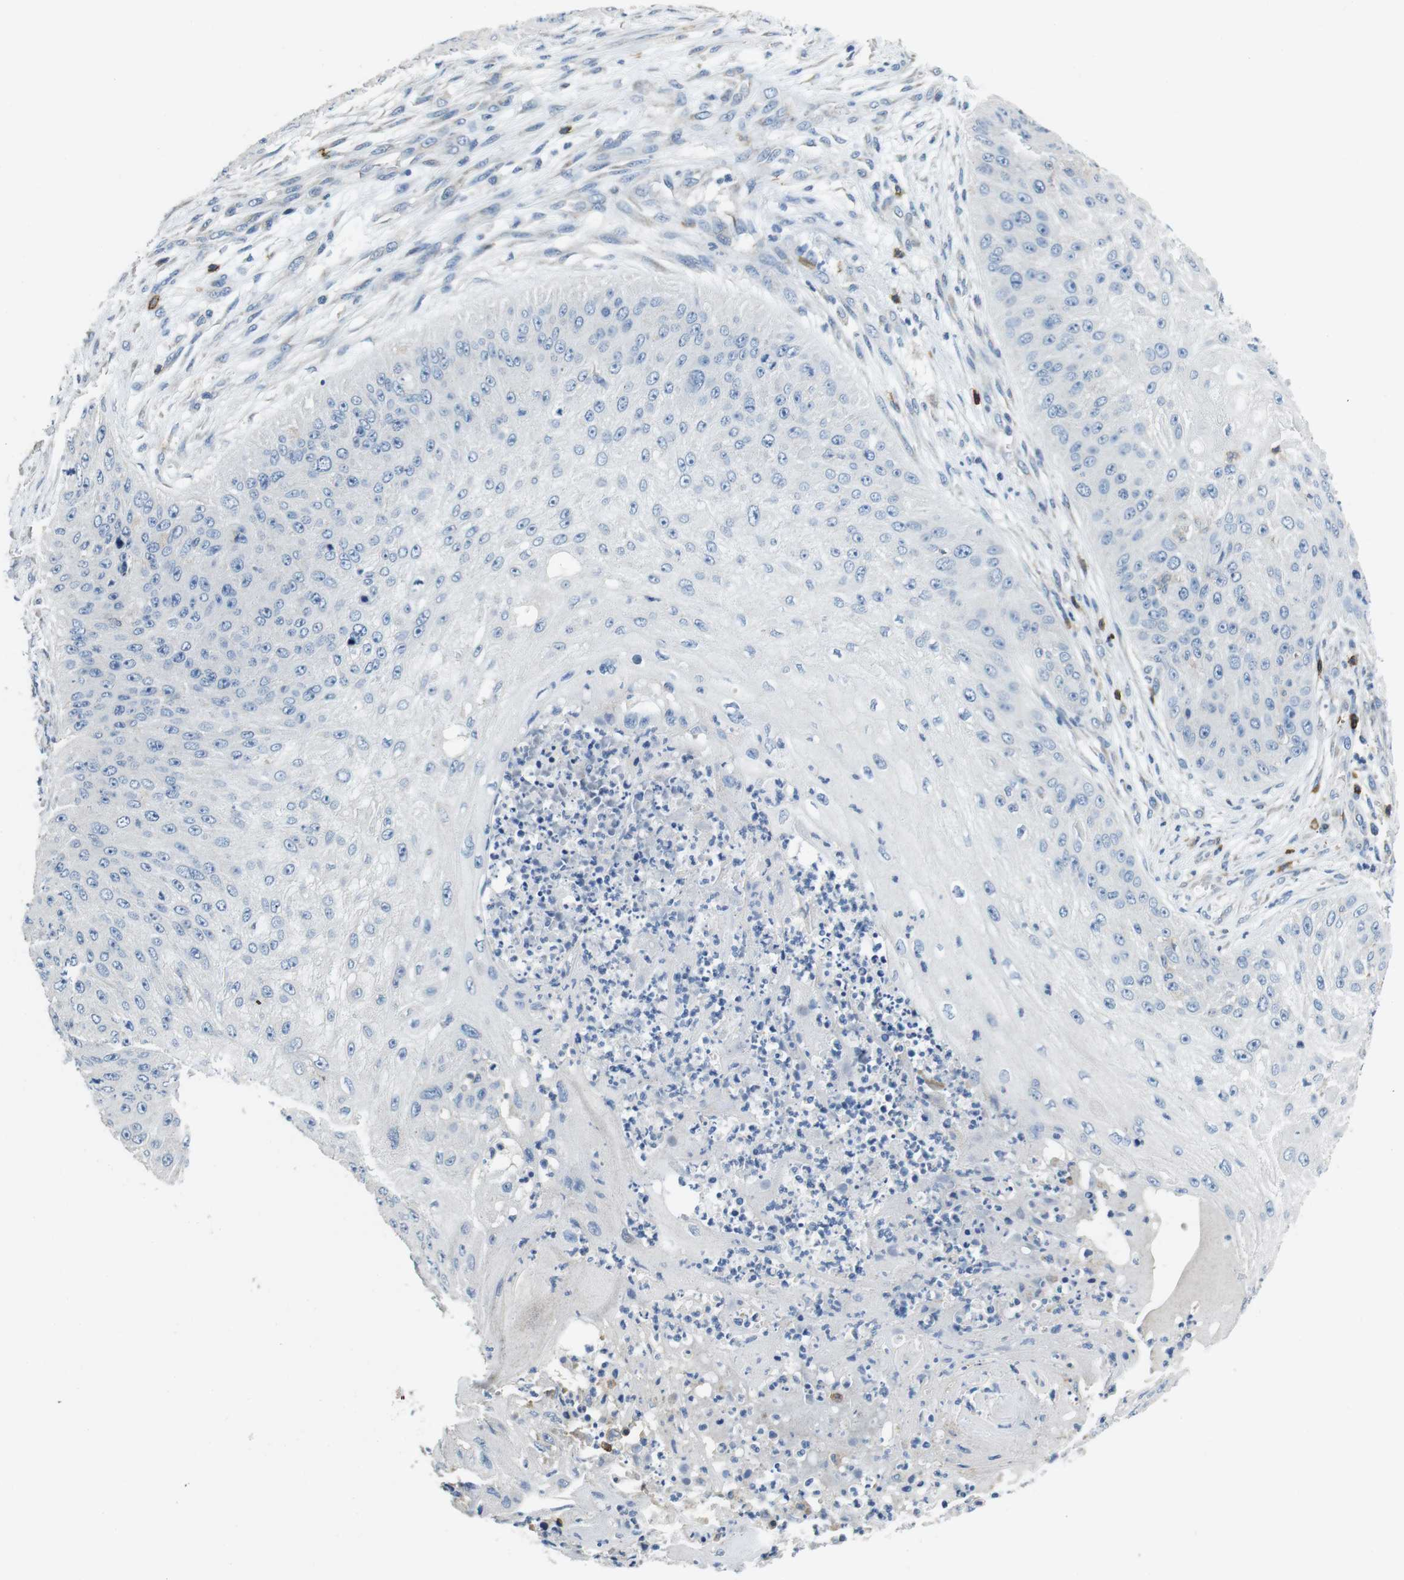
{"staining": {"intensity": "negative", "quantity": "none", "location": "none"}, "tissue": "skin cancer", "cell_type": "Tumor cells", "image_type": "cancer", "snomed": [{"axis": "morphology", "description": "Squamous cell carcinoma, NOS"}, {"axis": "topography", "description": "Skin"}], "caption": "High magnification brightfield microscopy of skin squamous cell carcinoma stained with DAB (brown) and counterstained with hematoxylin (blue): tumor cells show no significant staining.", "gene": "CD6", "patient": {"sex": "female", "age": 80}}